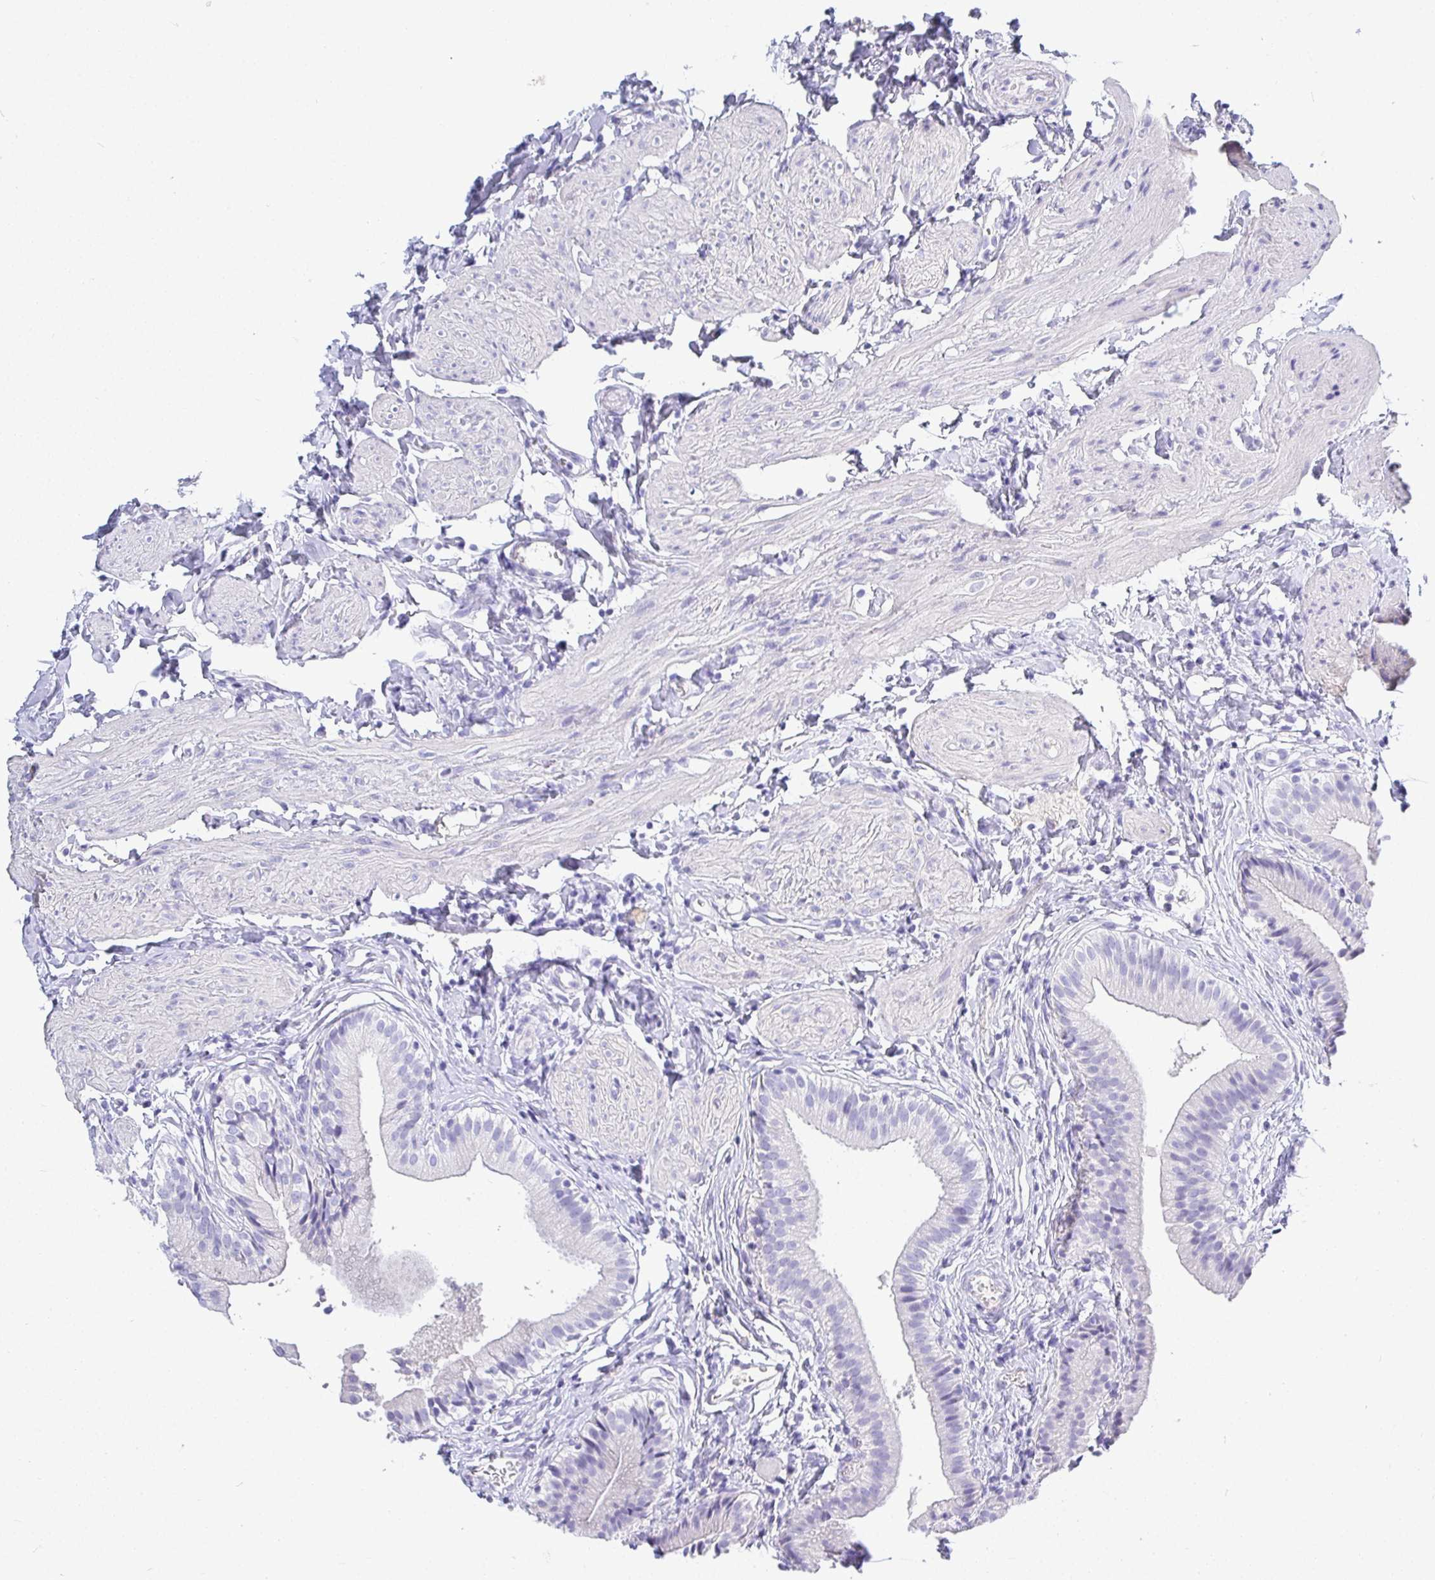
{"staining": {"intensity": "negative", "quantity": "none", "location": "none"}, "tissue": "gallbladder", "cell_type": "Glandular cells", "image_type": "normal", "snomed": [{"axis": "morphology", "description": "Normal tissue, NOS"}, {"axis": "topography", "description": "Gallbladder"}], "caption": "Gallbladder stained for a protein using immunohistochemistry demonstrates no expression glandular cells.", "gene": "TMEM241", "patient": {"sex": "female", "age": 47}}